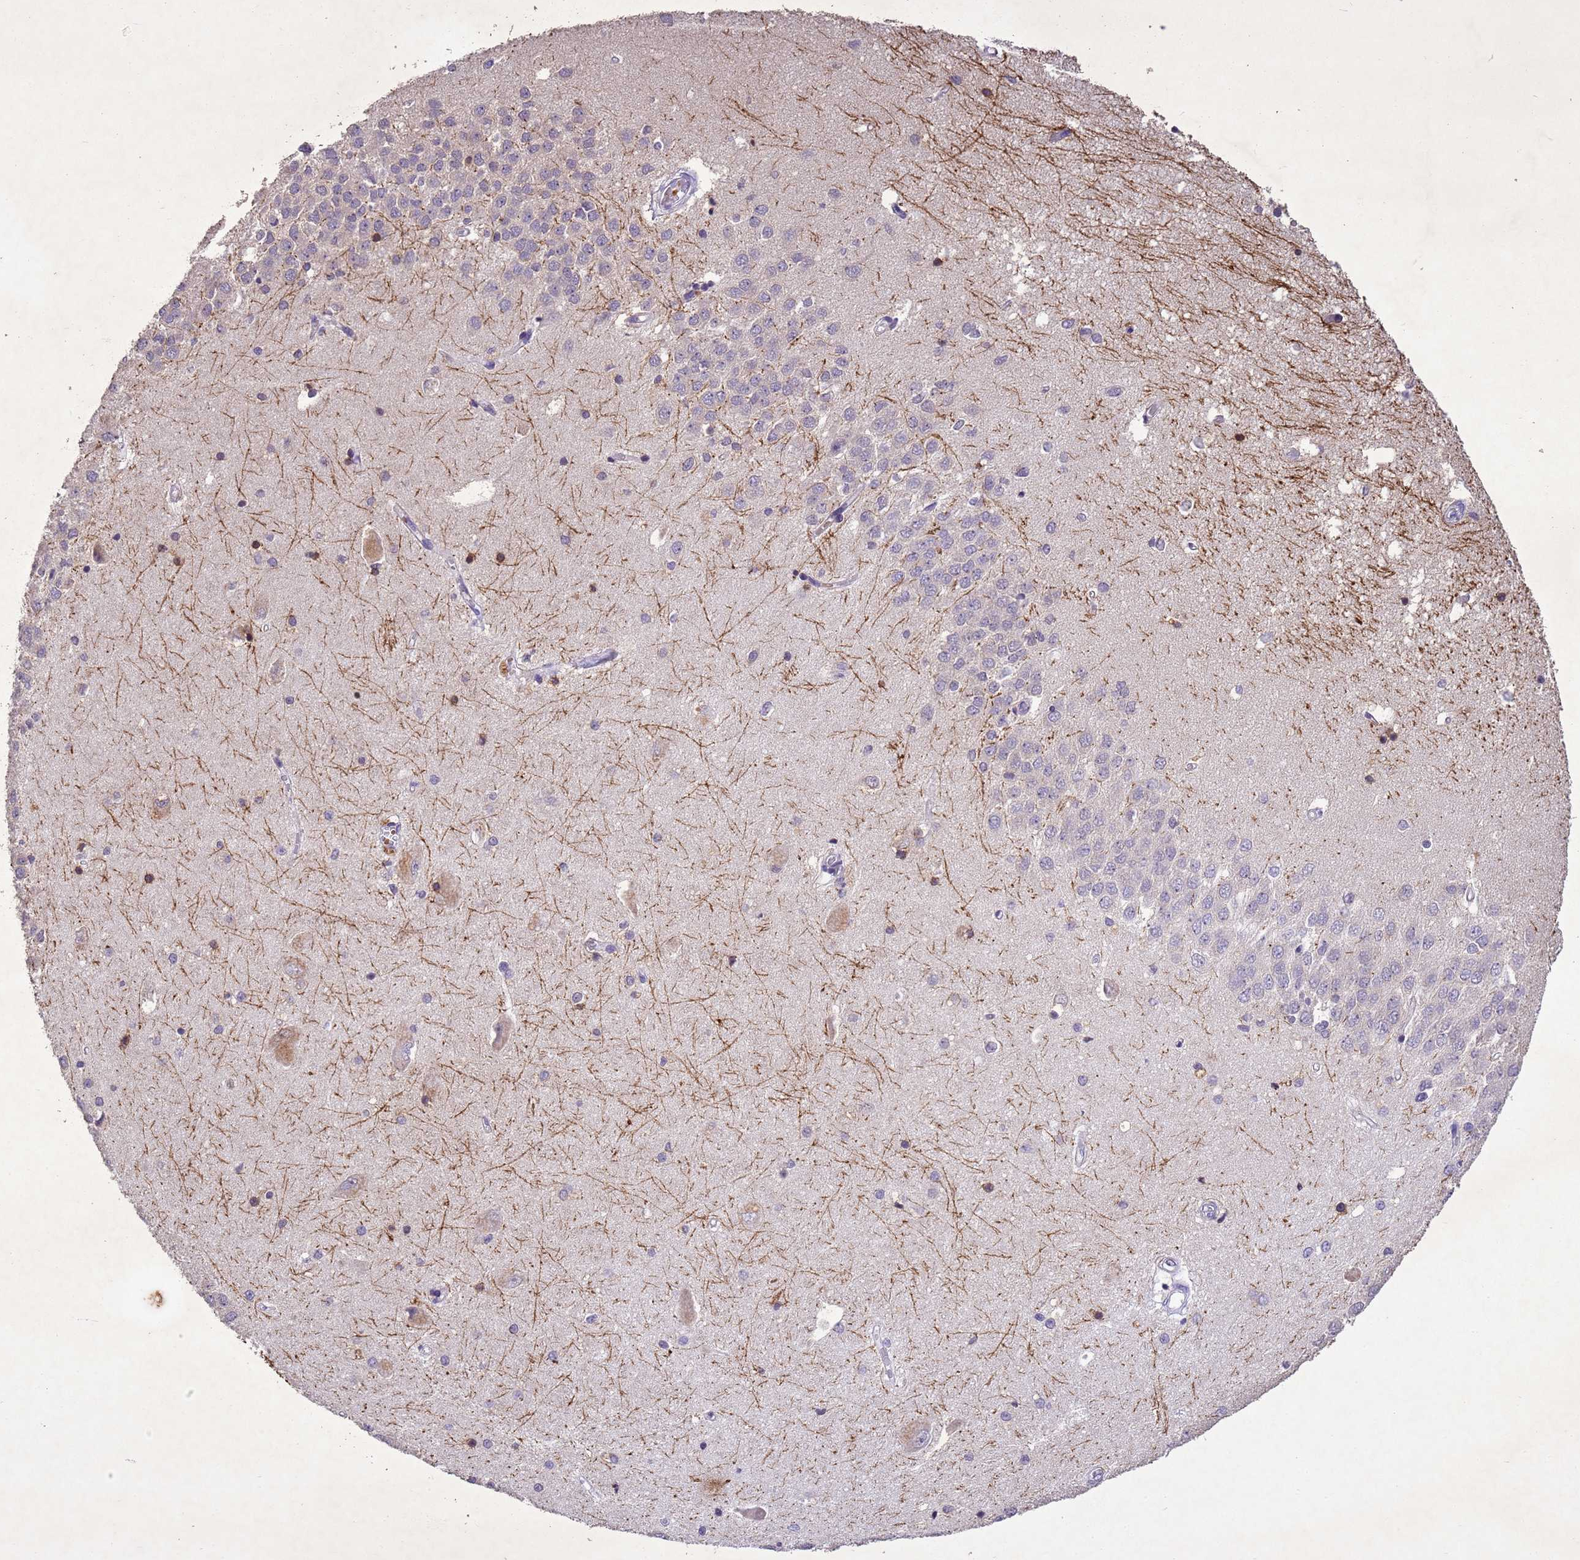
{"staining": {"intensity": "moderate", "quantity": "<25%", "location": "cytoplasmic/membranous"}, "tissue": "hippocampus", "cell_type": "Glial cells", "image_type": "normal", "snomed": [{"axis": "morphology", "description": "Normal tissue, NOS"}, {"axis": "topography", "description": "Hippocampus"}], "caption": "Glial cells display low levels of moderate cytoplasmic/membranous expression in approximately <25% of cells in benign hippocampus.", "gene": "NLRP11", "patient": {"sex": "male", "age": 45}}